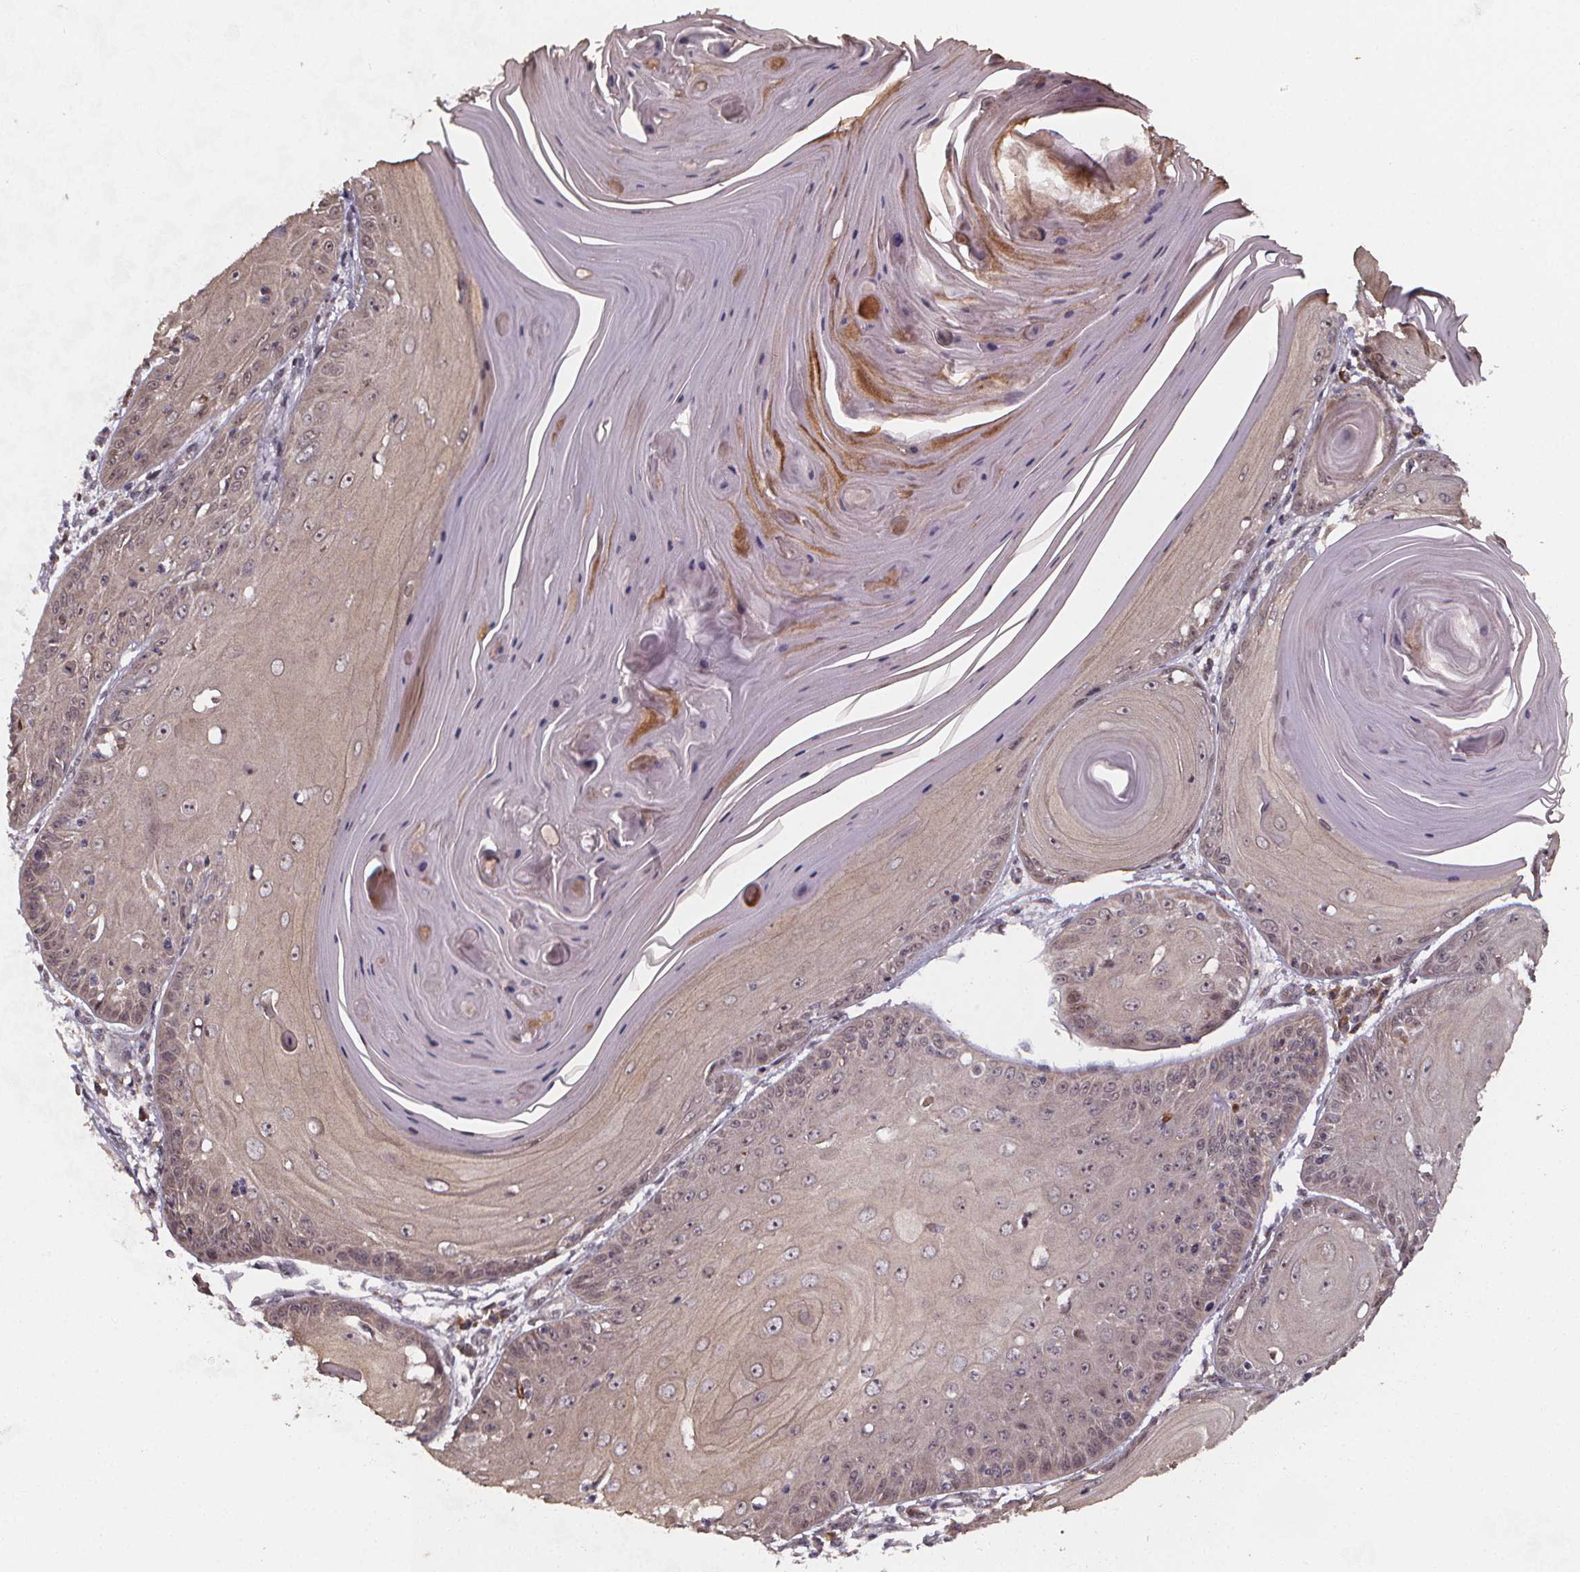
{"staining": {"intensity": "negative", "quantity": "none", "location": "none"}, "tissue": "skin cancer", "cell_type": "Tumor cells", "image_type": "cancer", "snomed": [{"axis": "morphology", "description": "Squamous cell carcinoma, NOS"}, {"axis": "topography", "description": "Skin"}, {"axis": "topography", "description": "Vulva"}], "caption": "Tumor cells show no significant positivity in squamous cell carcinoma (skin).", "gene": "DDIT3", "patient": {"sex": "female", "age": 85}}